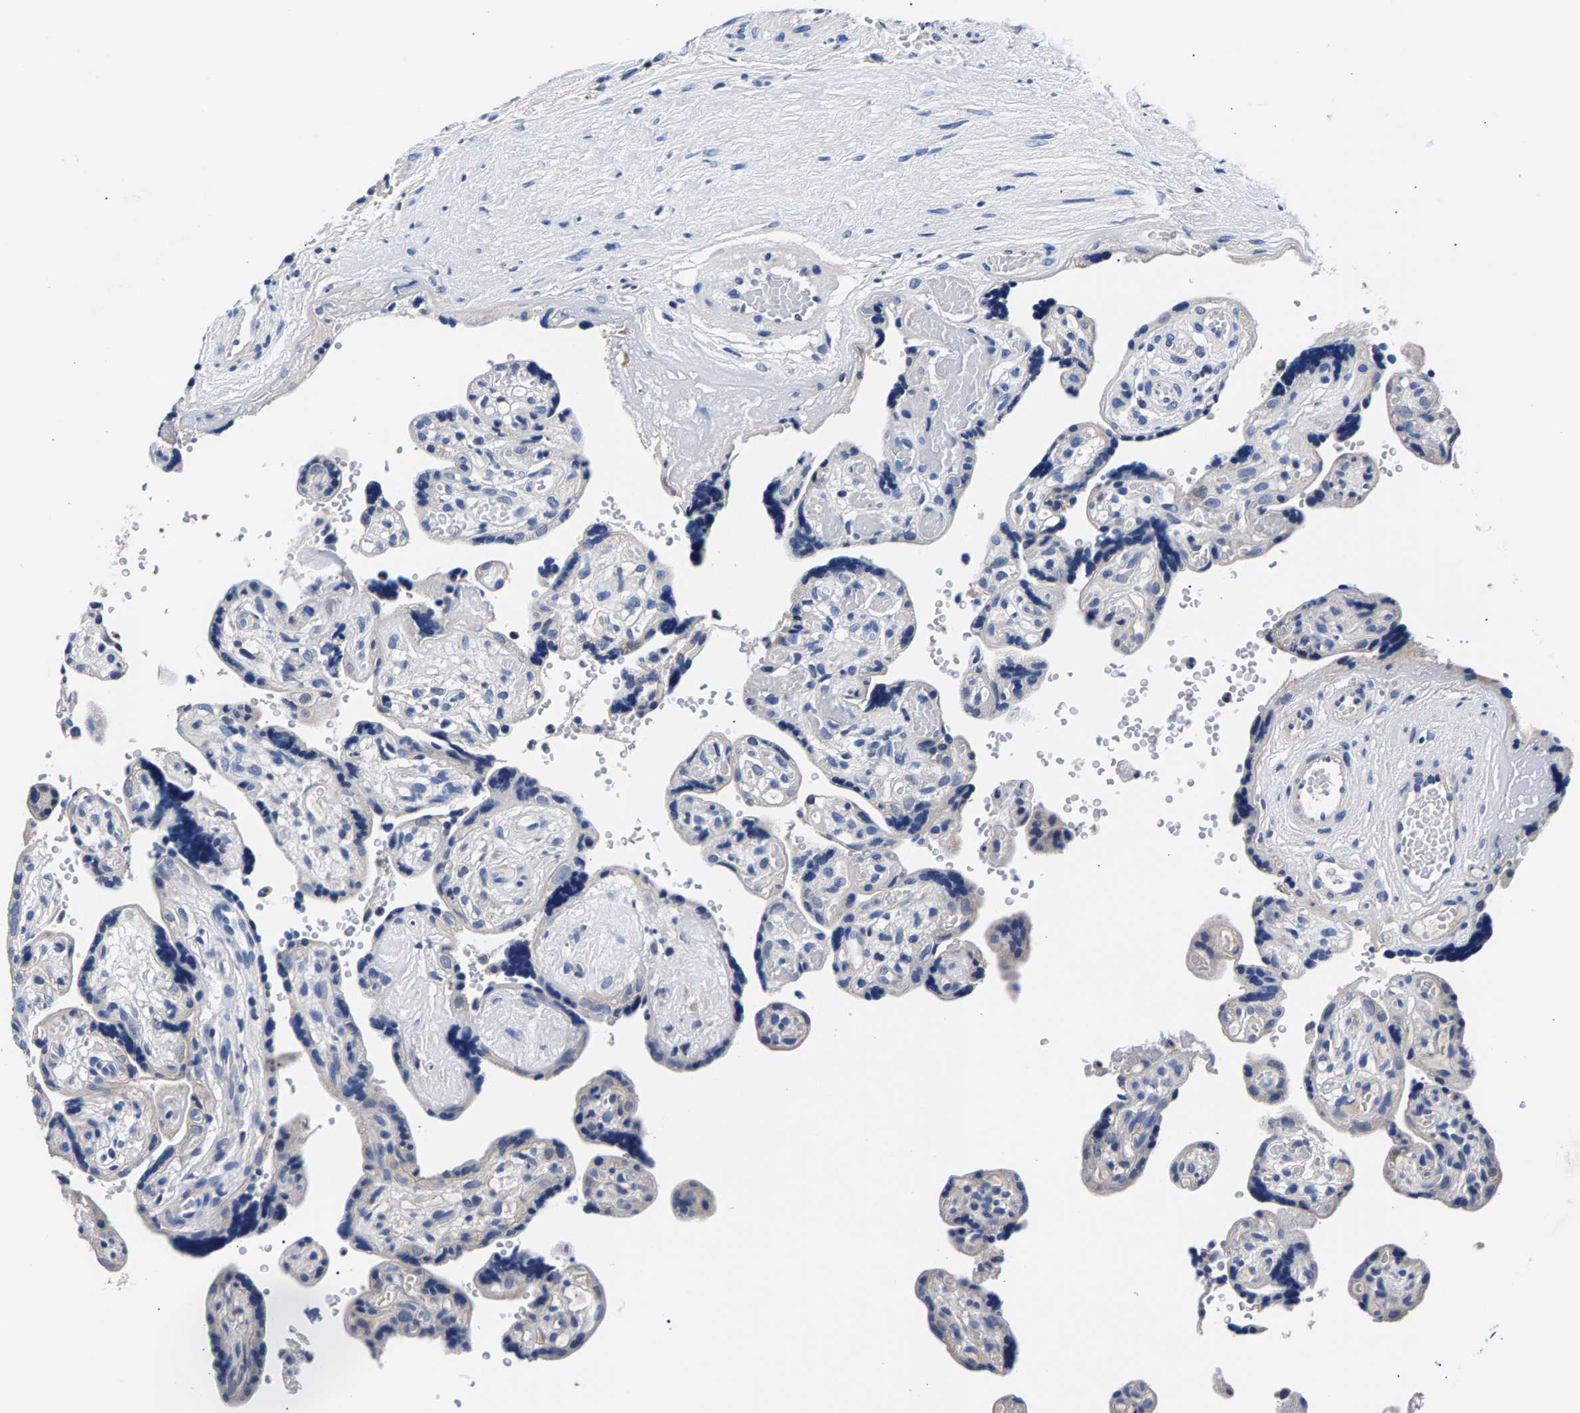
{"staining": {"intensity": "moderate", "quantity": ">75%", "location": "cytoplasmic/membranous"}, "tissue": "placenta", "cell_type": "Decidual cells", "image_type": "normal", "snomed": [{"axis": "morphology", "description": "Normal tissue, NOS"}, {"axis": "topography", "description": "Placenta"}], "caption": "Decidual cells display medium levels of moderate cytoplasmic/membranous expression in about >75% of cells in benign human placenta.", "gene": "PHF24", "patient": {"sex": "female", "age": 30}}